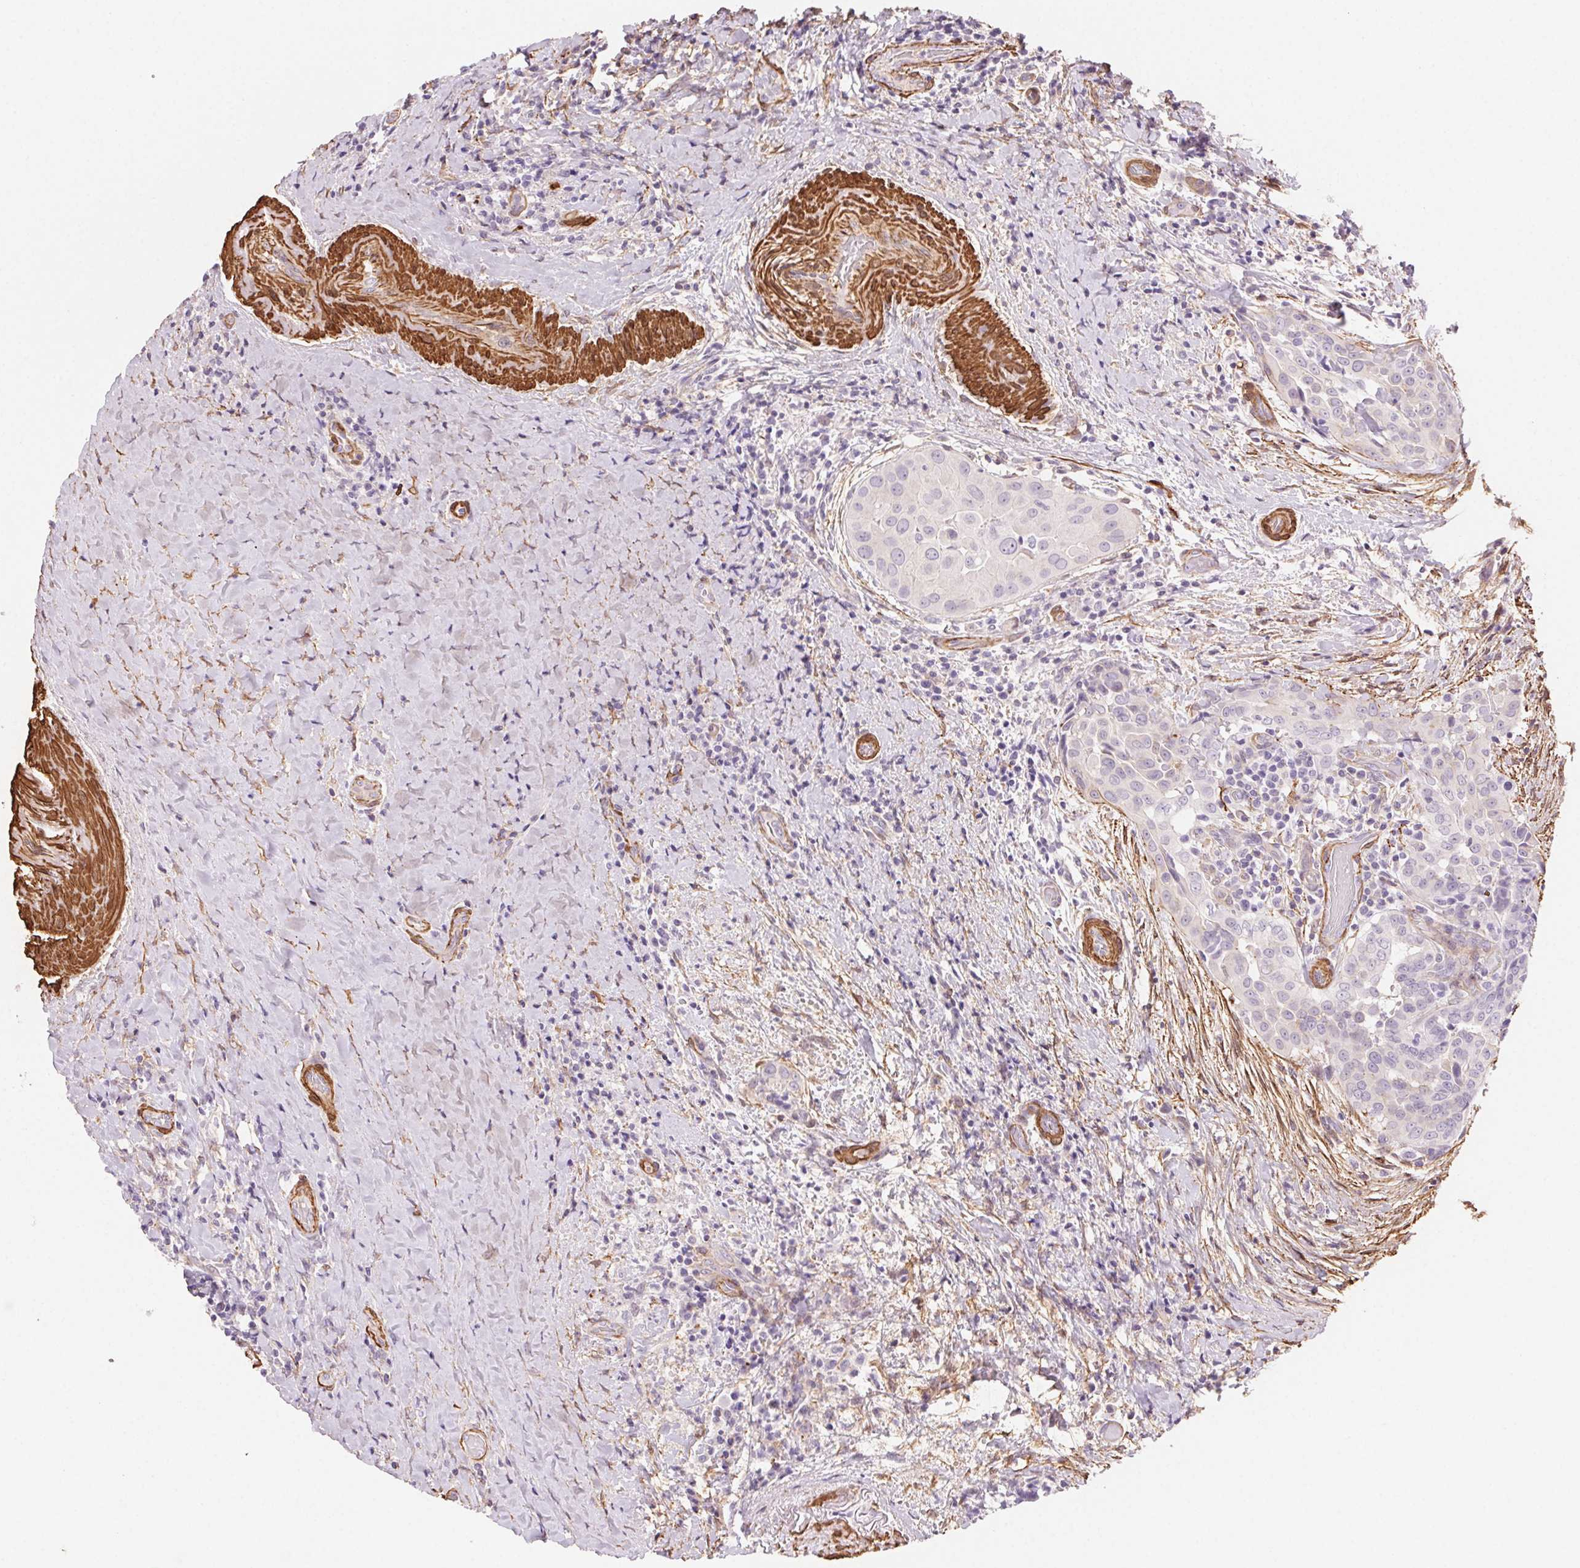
{"staining": {"intensity": "negative", "quantity": "none", "location": "none"}, "tissue": "thyroid cancer", "cell_type": "Tumor cells", "image_type": "cancer", "snomed": [{"axis": "morphology", "description": "Papillary adenocarcinoma, NOS"}, {"axis": "morphology", "description": "Papillary adenoma metastatic"}, {"axis": "topography", "description": "Thyroid gland"}], "caption": "The histopathology image exhibits no significant positivity in tumor cells of papillary adenoma metastatic (thyroid).", "gene": "GPX8", "patient": {"sex": "female", "age": 50}}